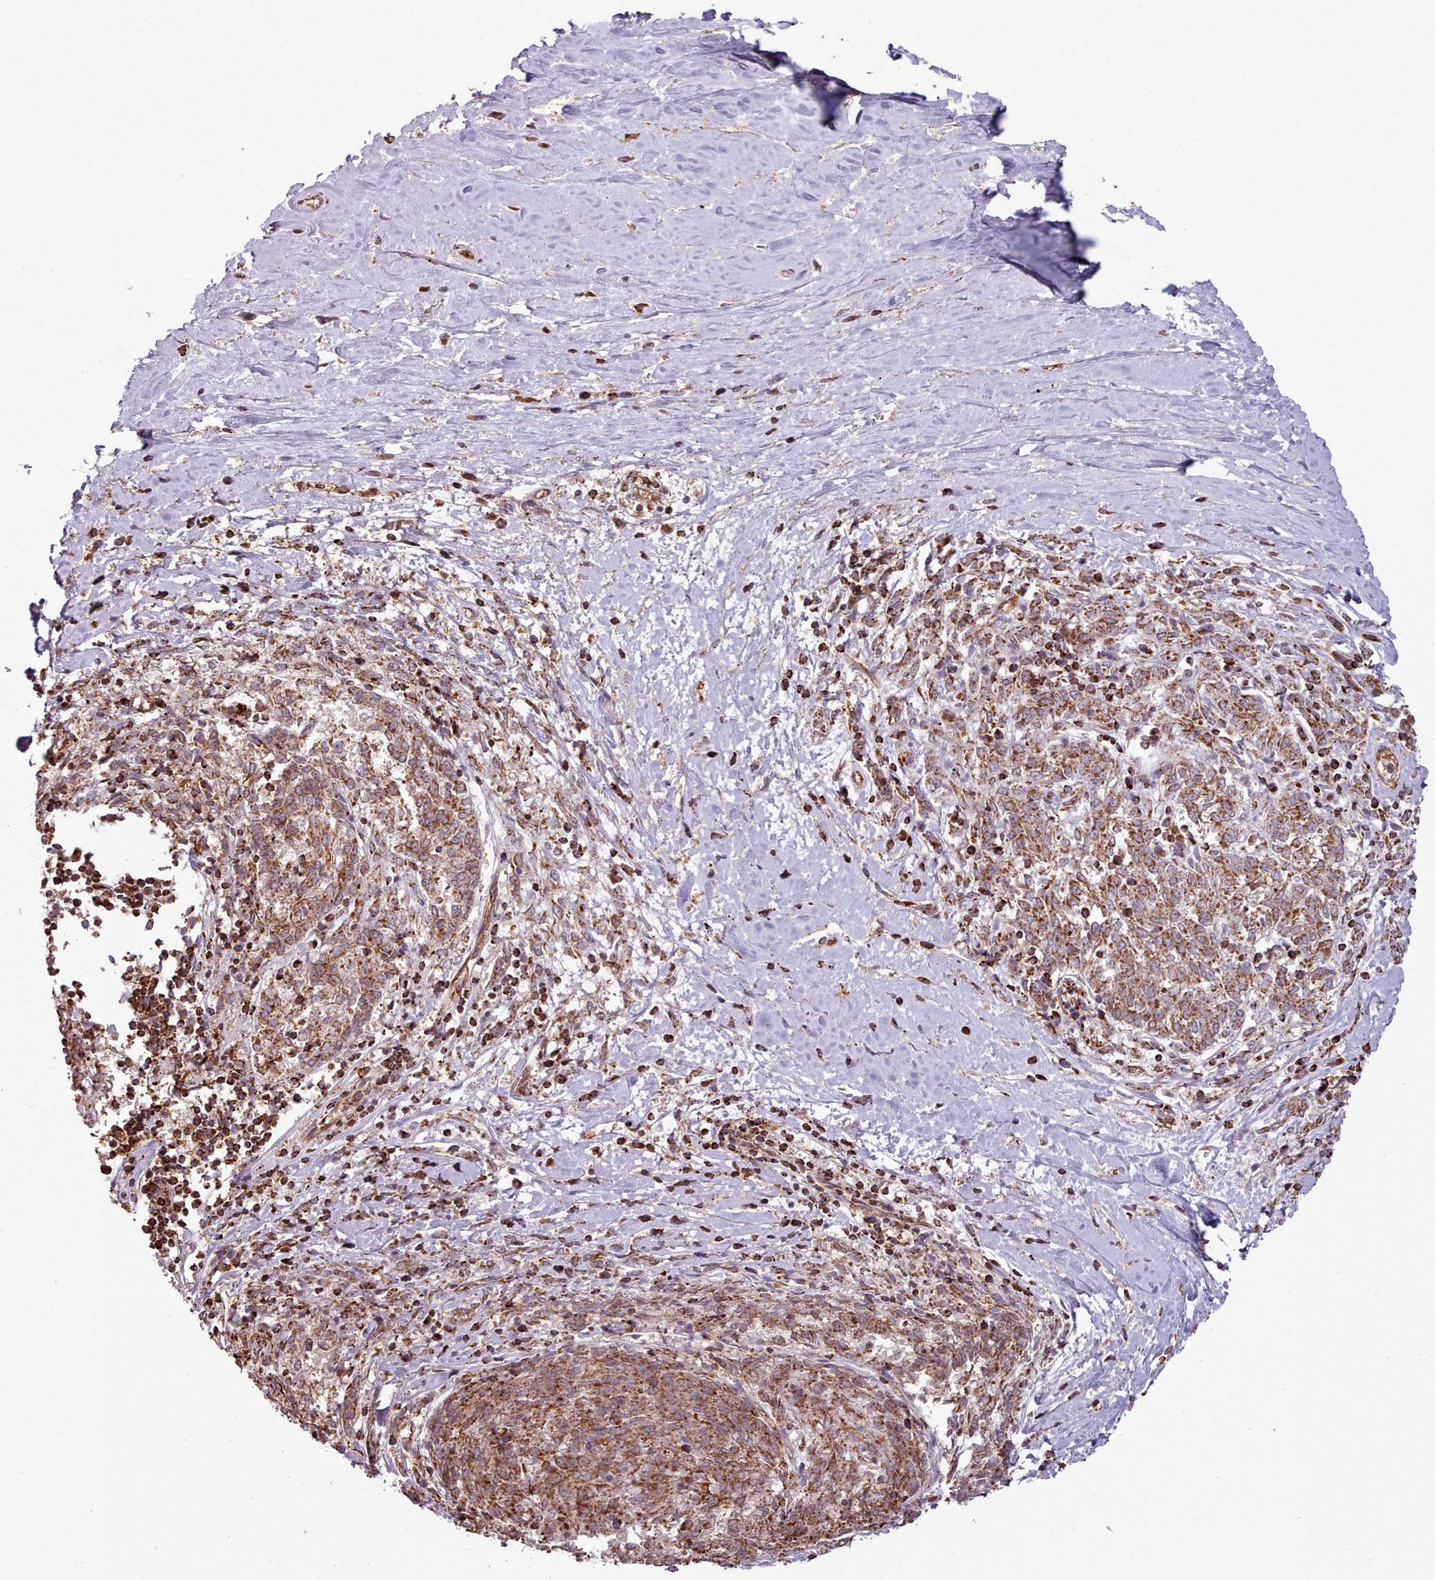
{"staining": {"intensity": "moderate", "quantity": ">75%", "location": "cytoplasmic/membranous"}, "tissue": "melanoma", "cell_type": "Tumor cells", "image_type": "cancer", "snomed": [{"axis": "morphology", "description": "Malignant melanoma, NOS"}, {"axis": "topography", "description": "Skin"}], "caption": "IHC (DAB (3,3'-diaminobenzidine)) staining of melanoma shows moderate cytoplasmic/membranous protein positivity in approximately >75% of tumor cells. (DAB (3,3'-diaminobenzidine) = brown stain, brightfield microscopy at high magnification).", "gene": "ZMYM4", "patient": {"sex": "female", "age": 72}}